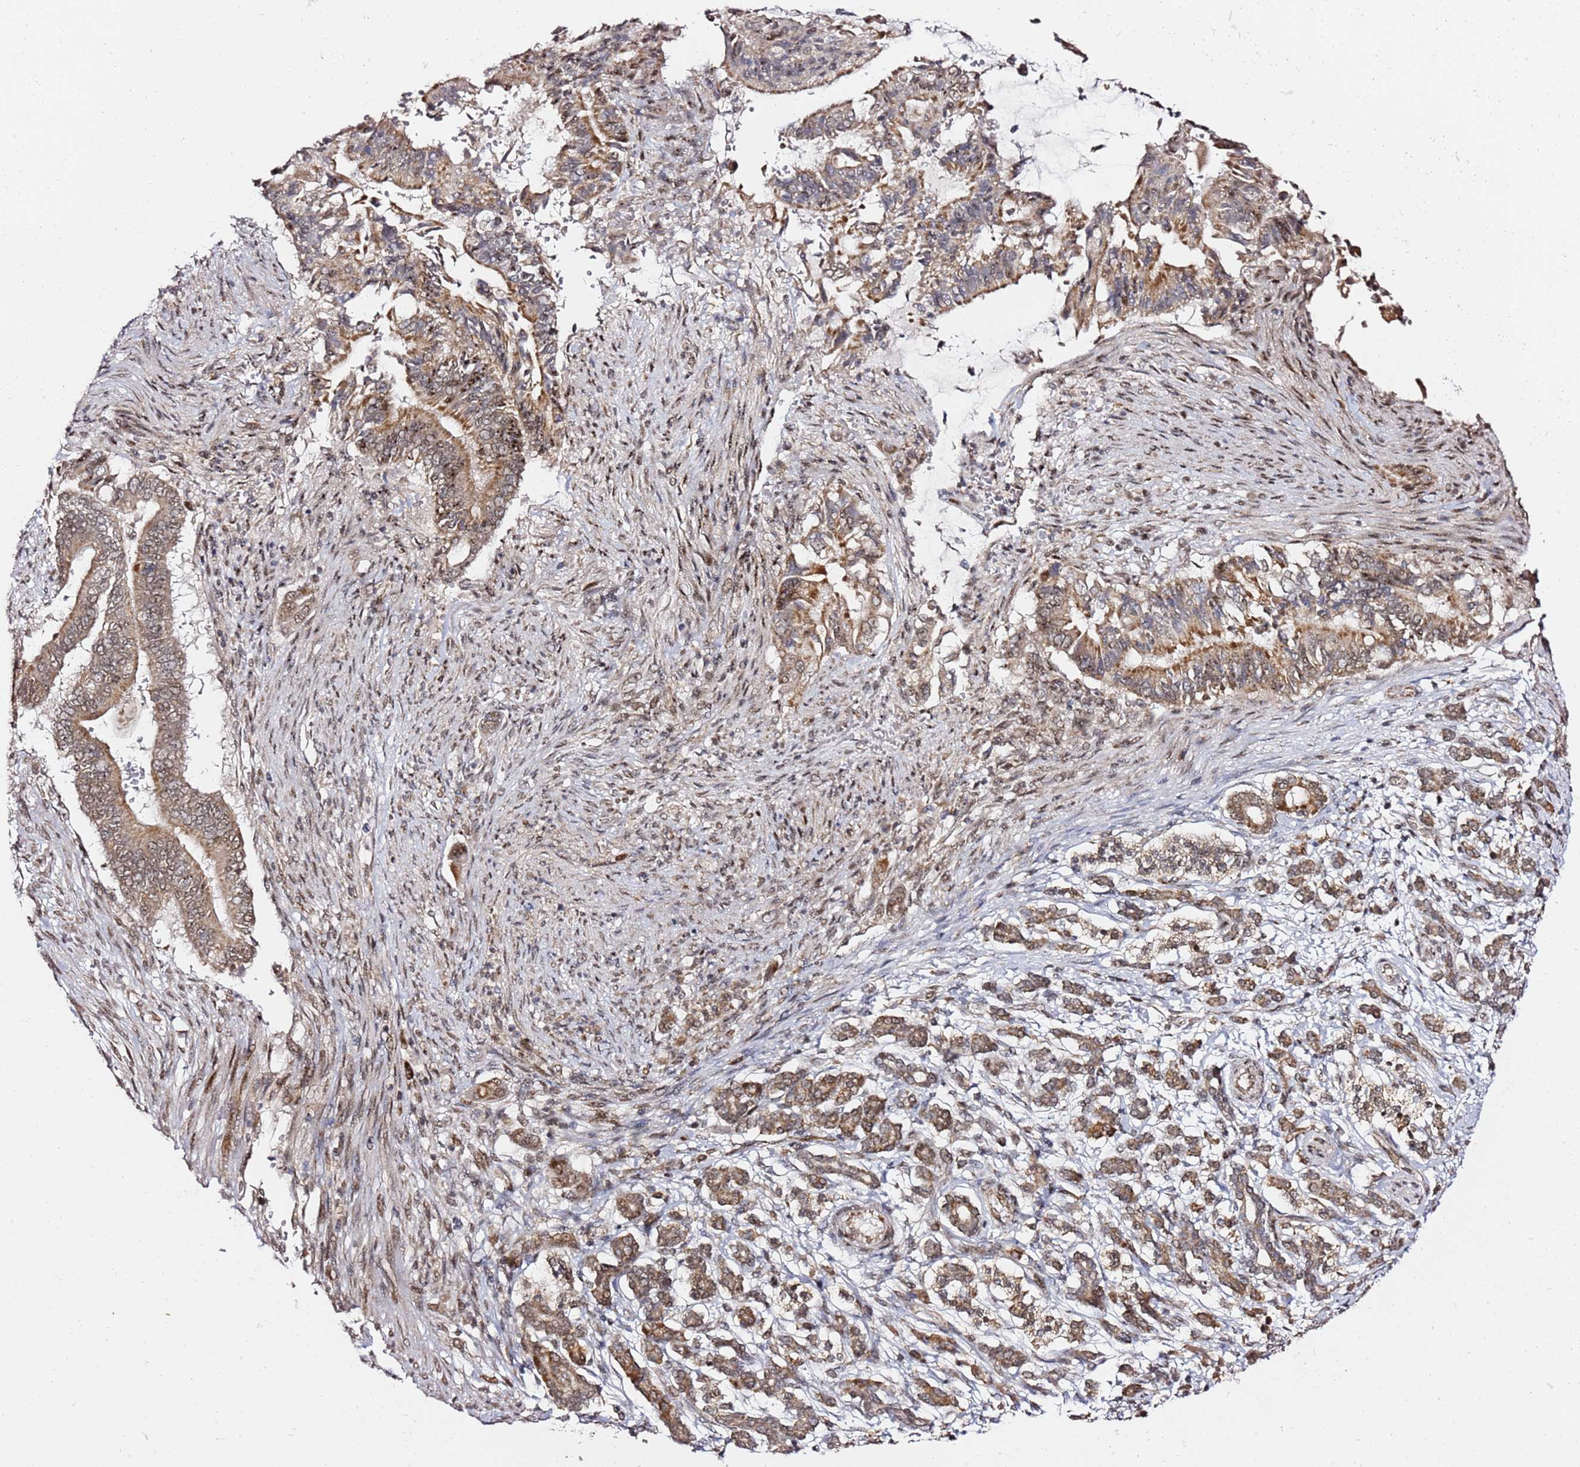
{"staining": {"intensity": "moderate", "quantity": ">75%", "location": "cytoplasmic/membranous,nuclear"}, "tissue": "pancreatic cancer", "cell_type": "Tumor cells", "image_type": "cancer", "snomed": [{"axis": "morphology", "description": "Adenocarcinoma, NOS"}, {"axis": "topography", "description": "Pancreas"}], "caption": "Immunohistochemical staining of human pancreatic cancer shows medium levels of moderate cytoplasmic/membranous and nuclear positivity in about >75% of tumor cells. Ihc stains the protein of interest in brown and the nuclei are stained blue.", "gene": "TP53AIP1", "patient": {"sex": "male", "age": 68}}